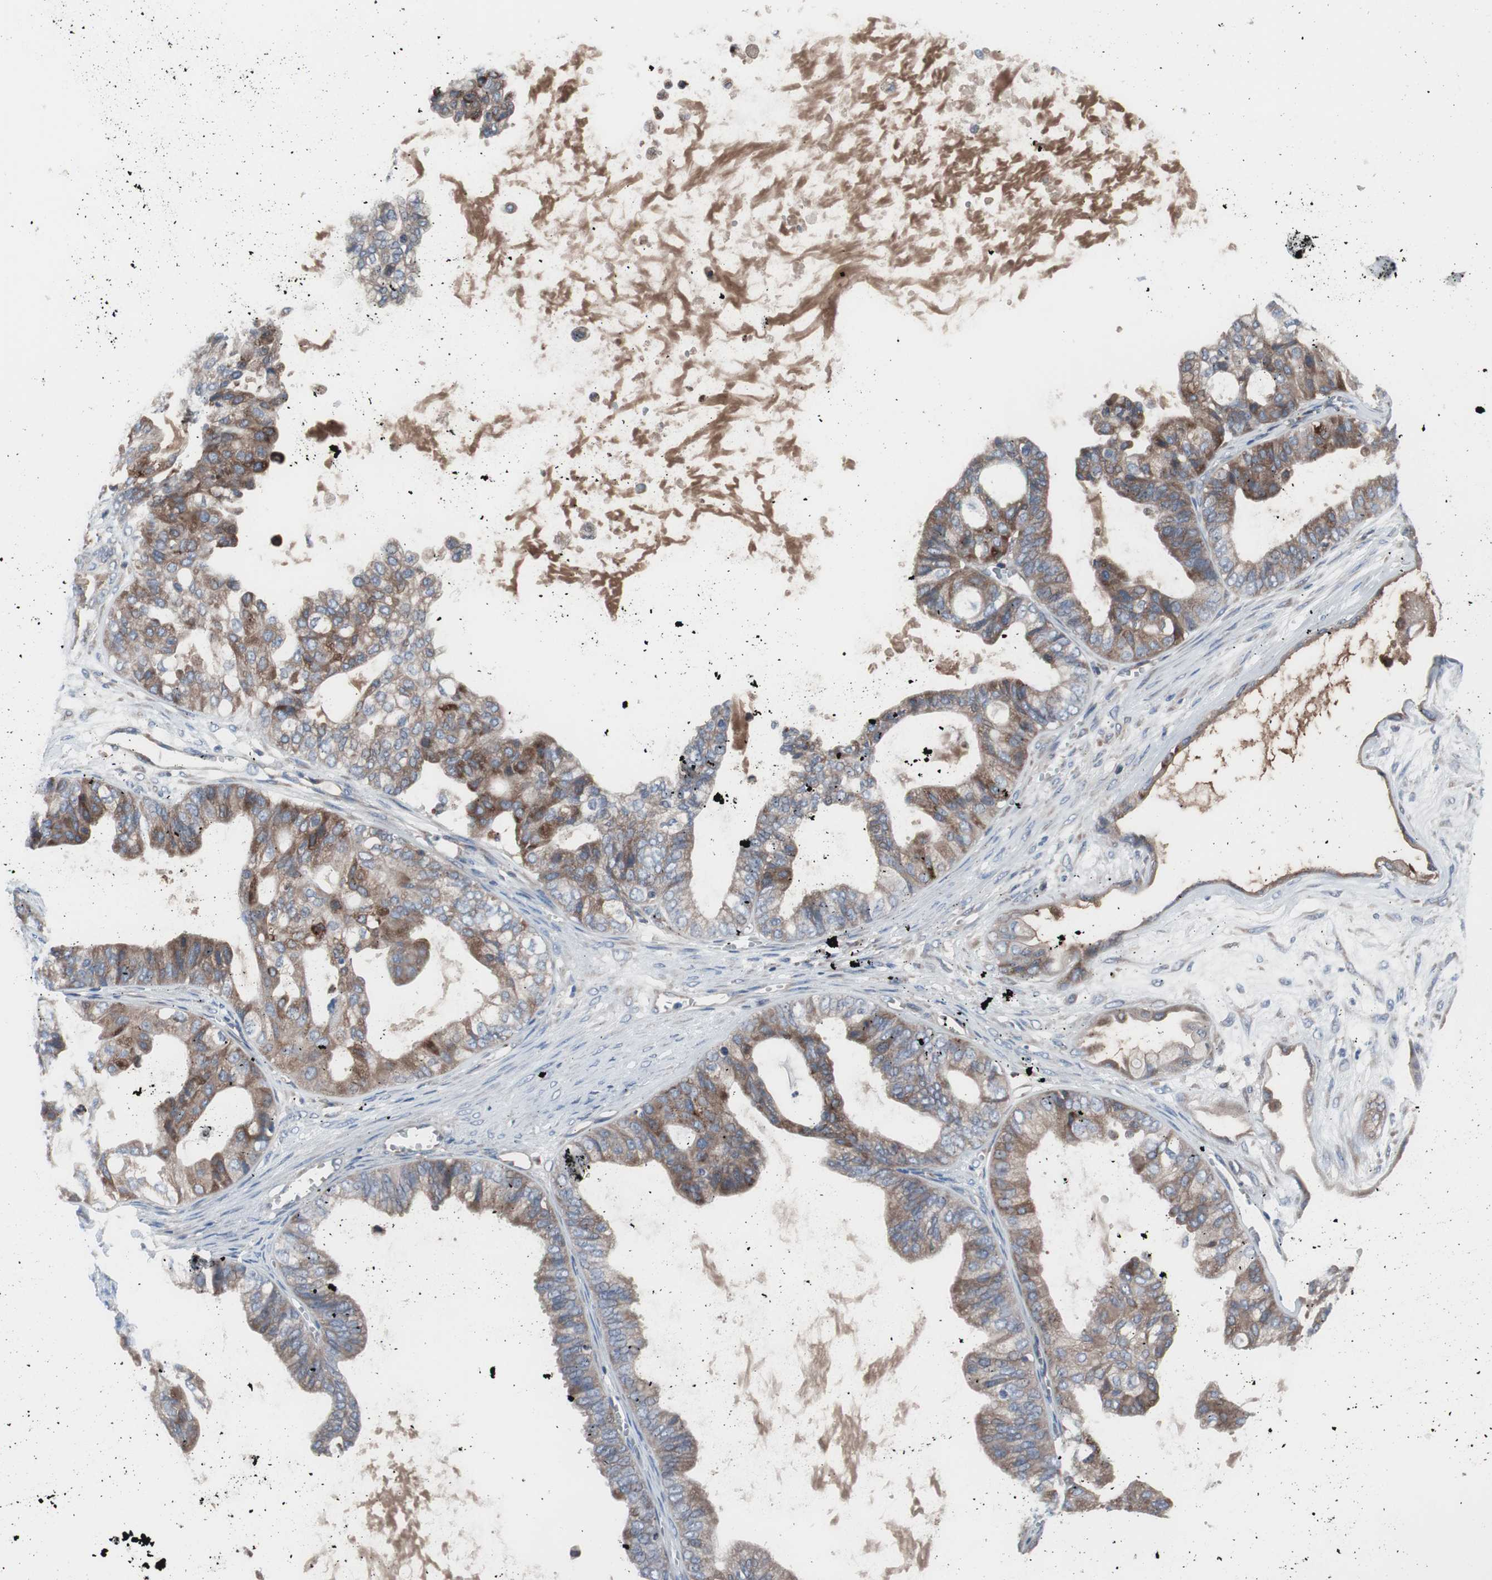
{"staining": {"intensity": "moderate", "quantity": "25%-75%", "location": "cytoplasmic/membranous"}, "tissue": "ovarian cancer", "cell_type": "Tumor cells", "image_type": "cancer", "snomed": [{"axis": "morphology", "description": "Carcinoma, NOS"}, {"axis": "morphology", "description": "Carcinoma, endometroid"}, {"axis": "topography", "description": "Ovary"}], "caption": "IHC staining of ovarian cancer, which reveals medium levels of moderate cytoplasmic/membranous expression in about 25%-75% of tumor cells indicating moderate cytoplasmic/membranous protein staining. The staining was performed using DAB (brown) for protein detection and nuclei were counterstained in hematoxylin (blue).", "gene": "KANSL1", "patient": {"sex": "female", "age": 50}}